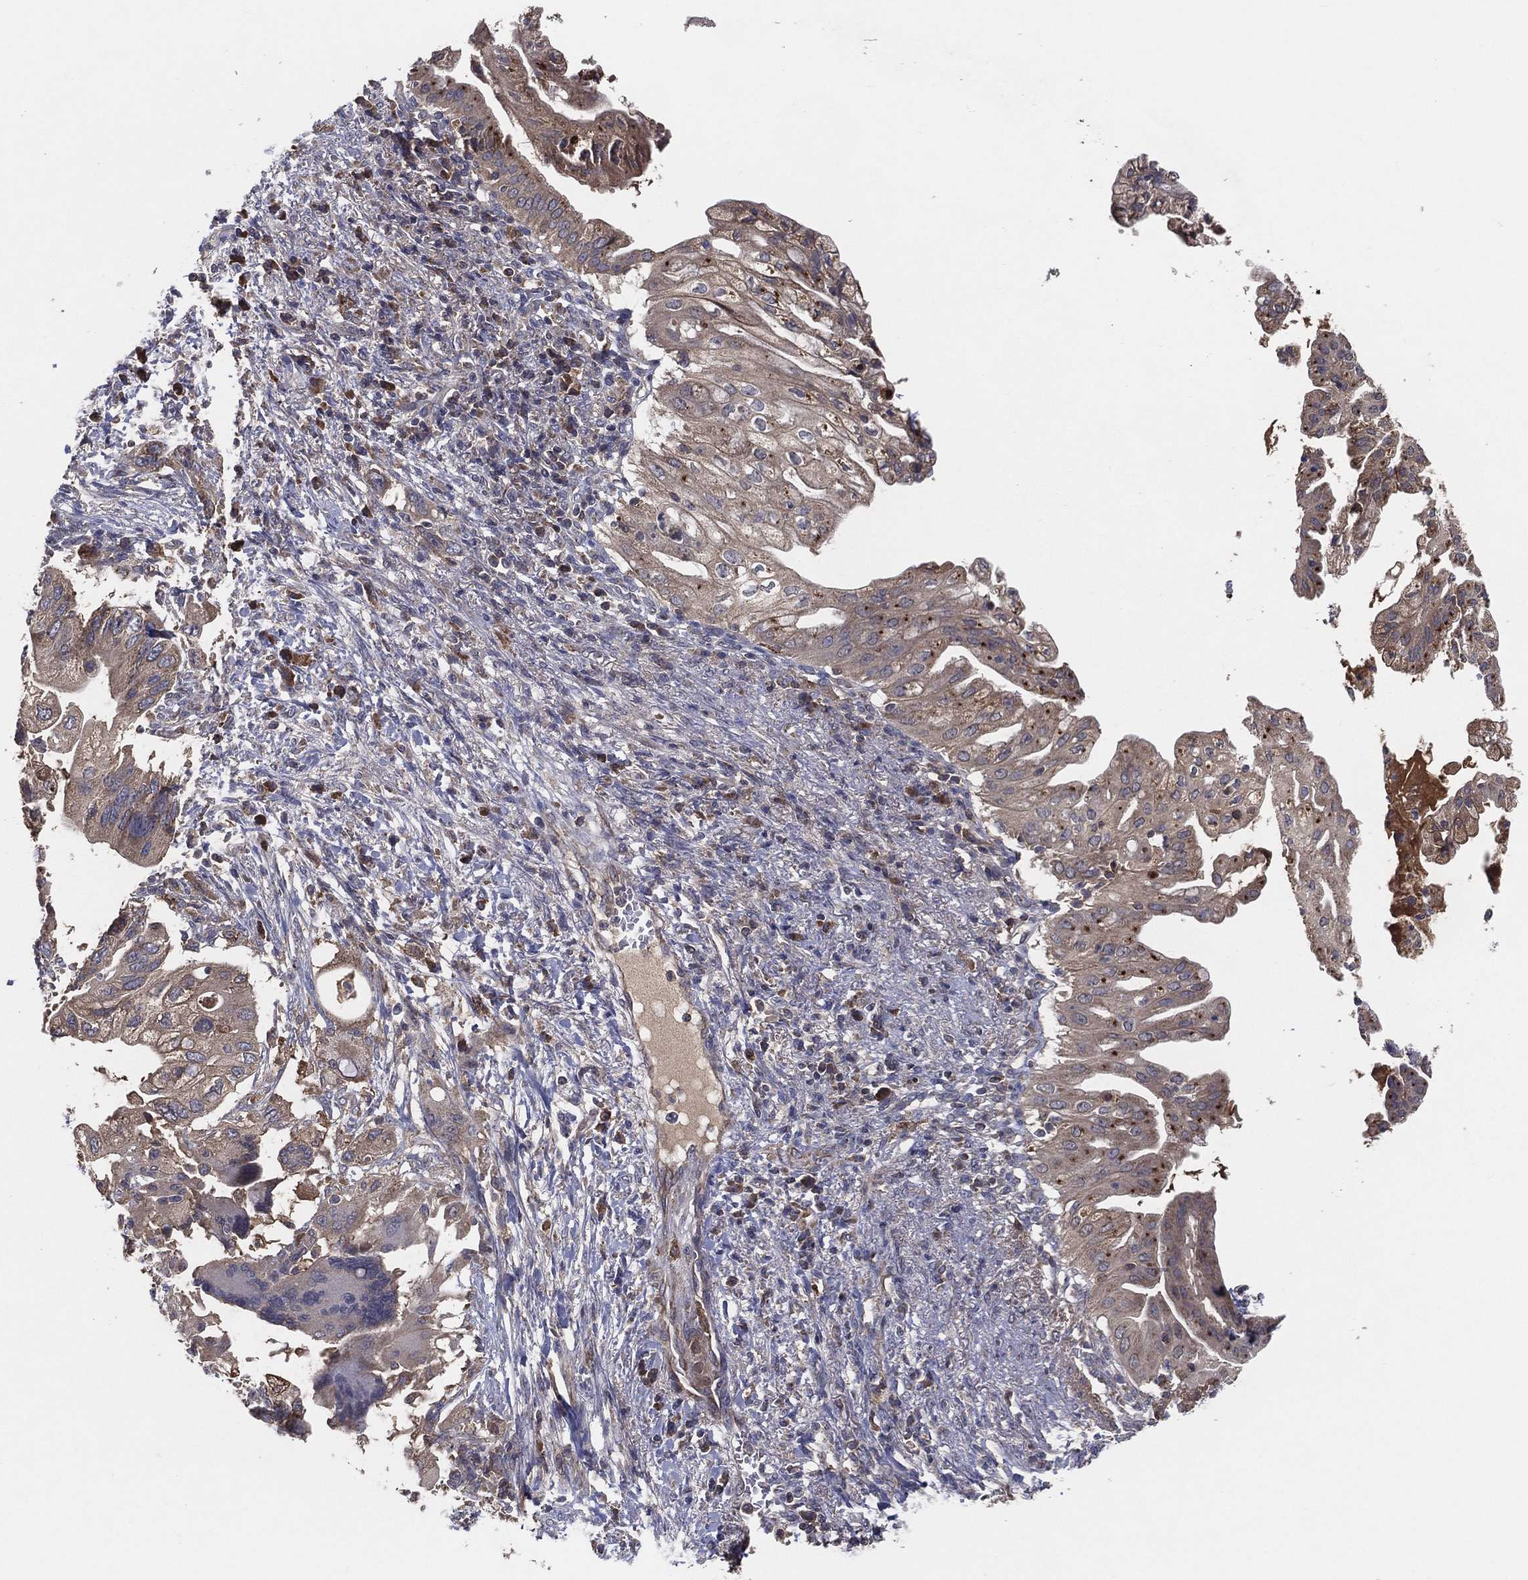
{"staining": {"intensity": "moderate", "quantity": "<25%", "location": "cytoplasmic/membranous"}, "tissue": "pancreatic cancer", "cell_type": "Tumor cells", "image_type": "cancer", "snomed": [{"axis": "morphology", "description": "Adenocarcinoma, NOS"}, {"axis": "topography", "description": "Pancreas"}], "caption": "Moderate cytoplasmic/membranous staining is appreciated in about <25% of tumor cells in pancreatic cancer (adenocarcinoma).", "gene": "MT-ND1", "patient": {"sex": "female", "age": 72}}